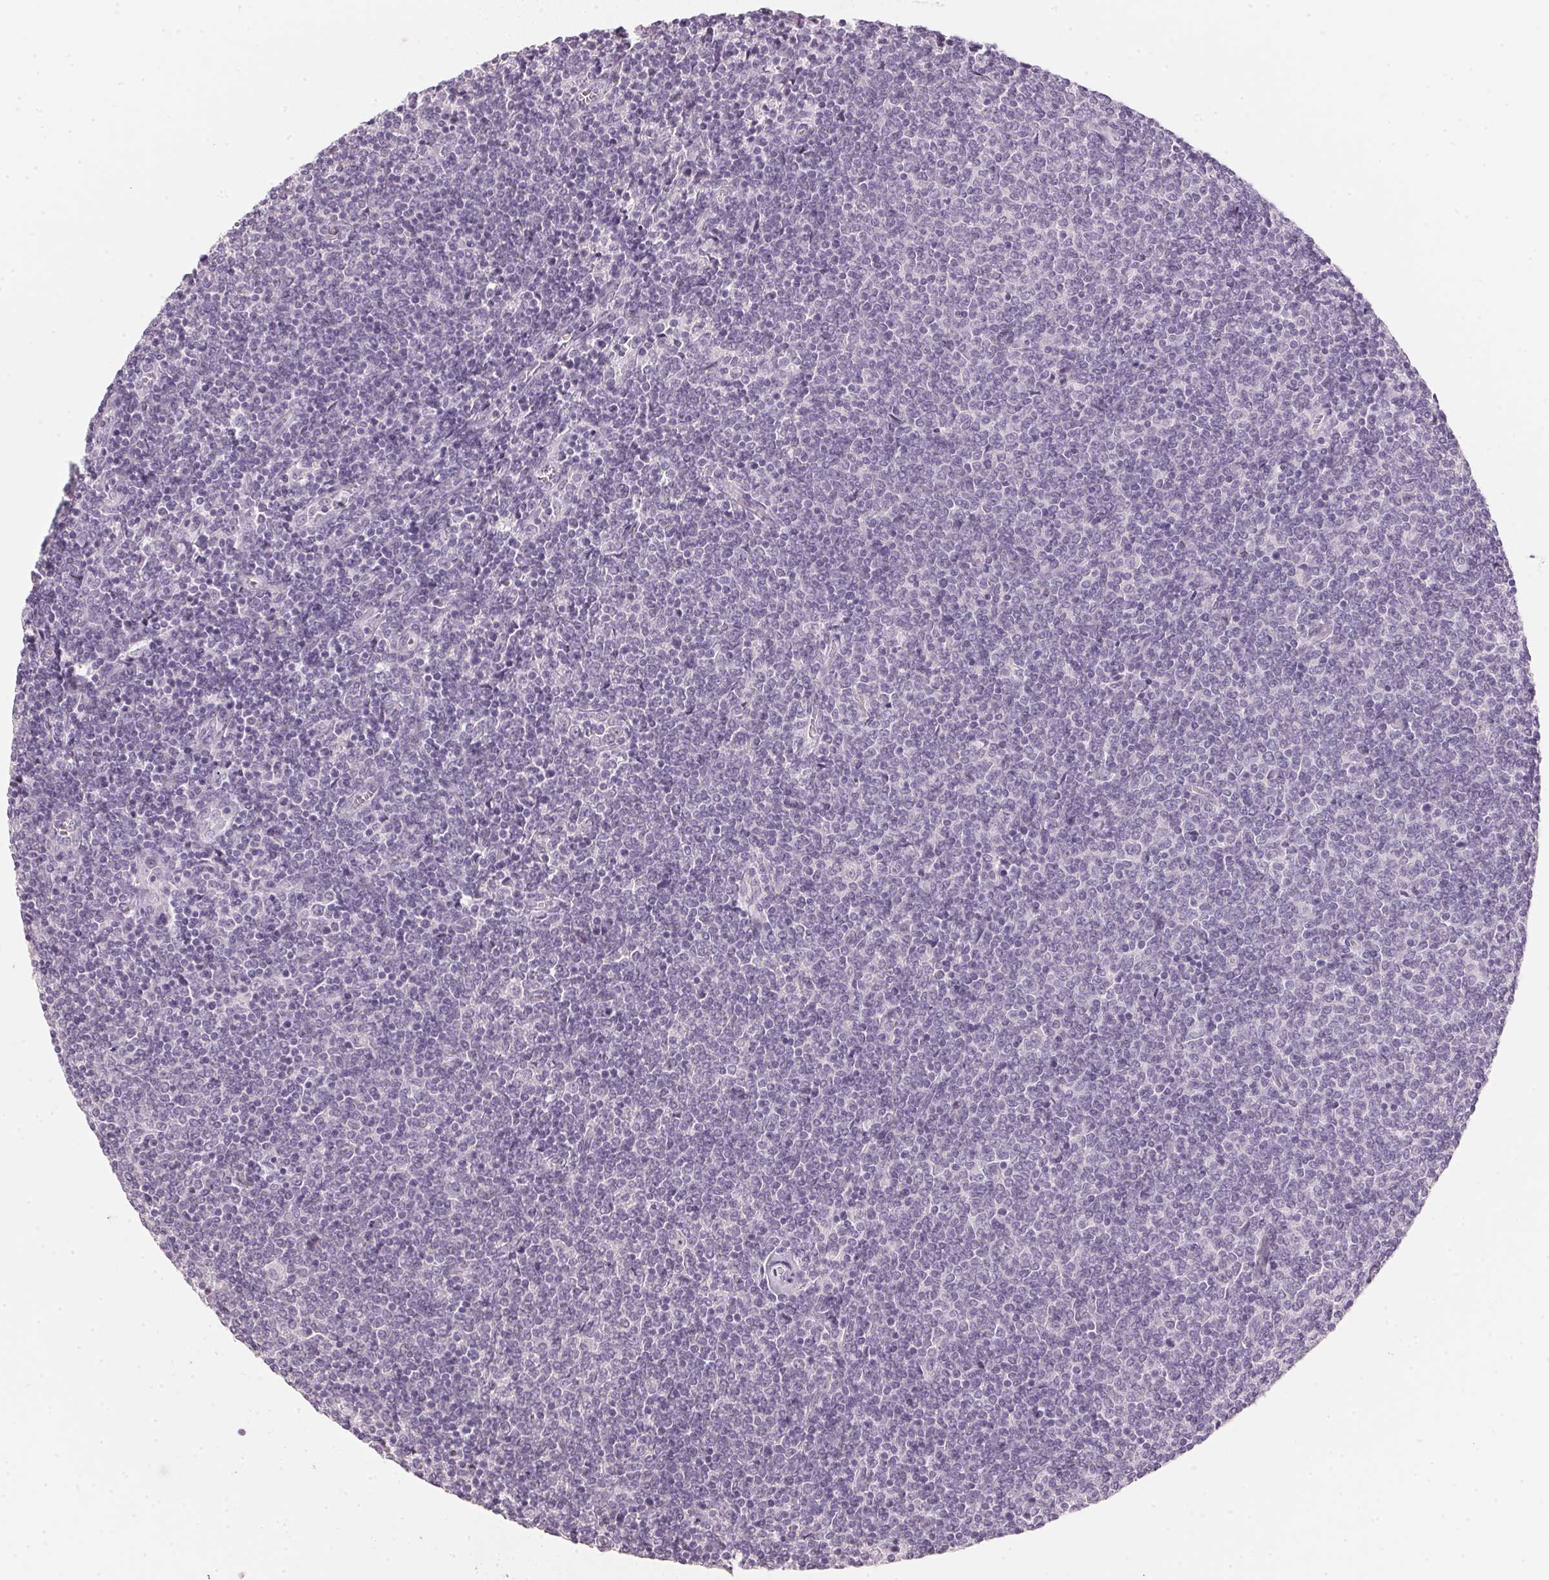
{"staining": {"intensity": "negative", "quantity": "none", "location": "none"}, "tissue": "lymphoma", "cell_type": "Tumor cells", "image_type": "cancer", "snomed": [{"axis": "morphology", "description": "Malignant lymphoma, non-Hodgkin's type, Low grade"}, {"axis": "topography", "description": "Lymph node"}], "caption": "Immunohistochemical staining of lymphoma displays no significant staining in tumor cells. Nuclei are stained in blue.", "gene": "IGFBP1", "patient": {"sex": "male", "age": 52}}